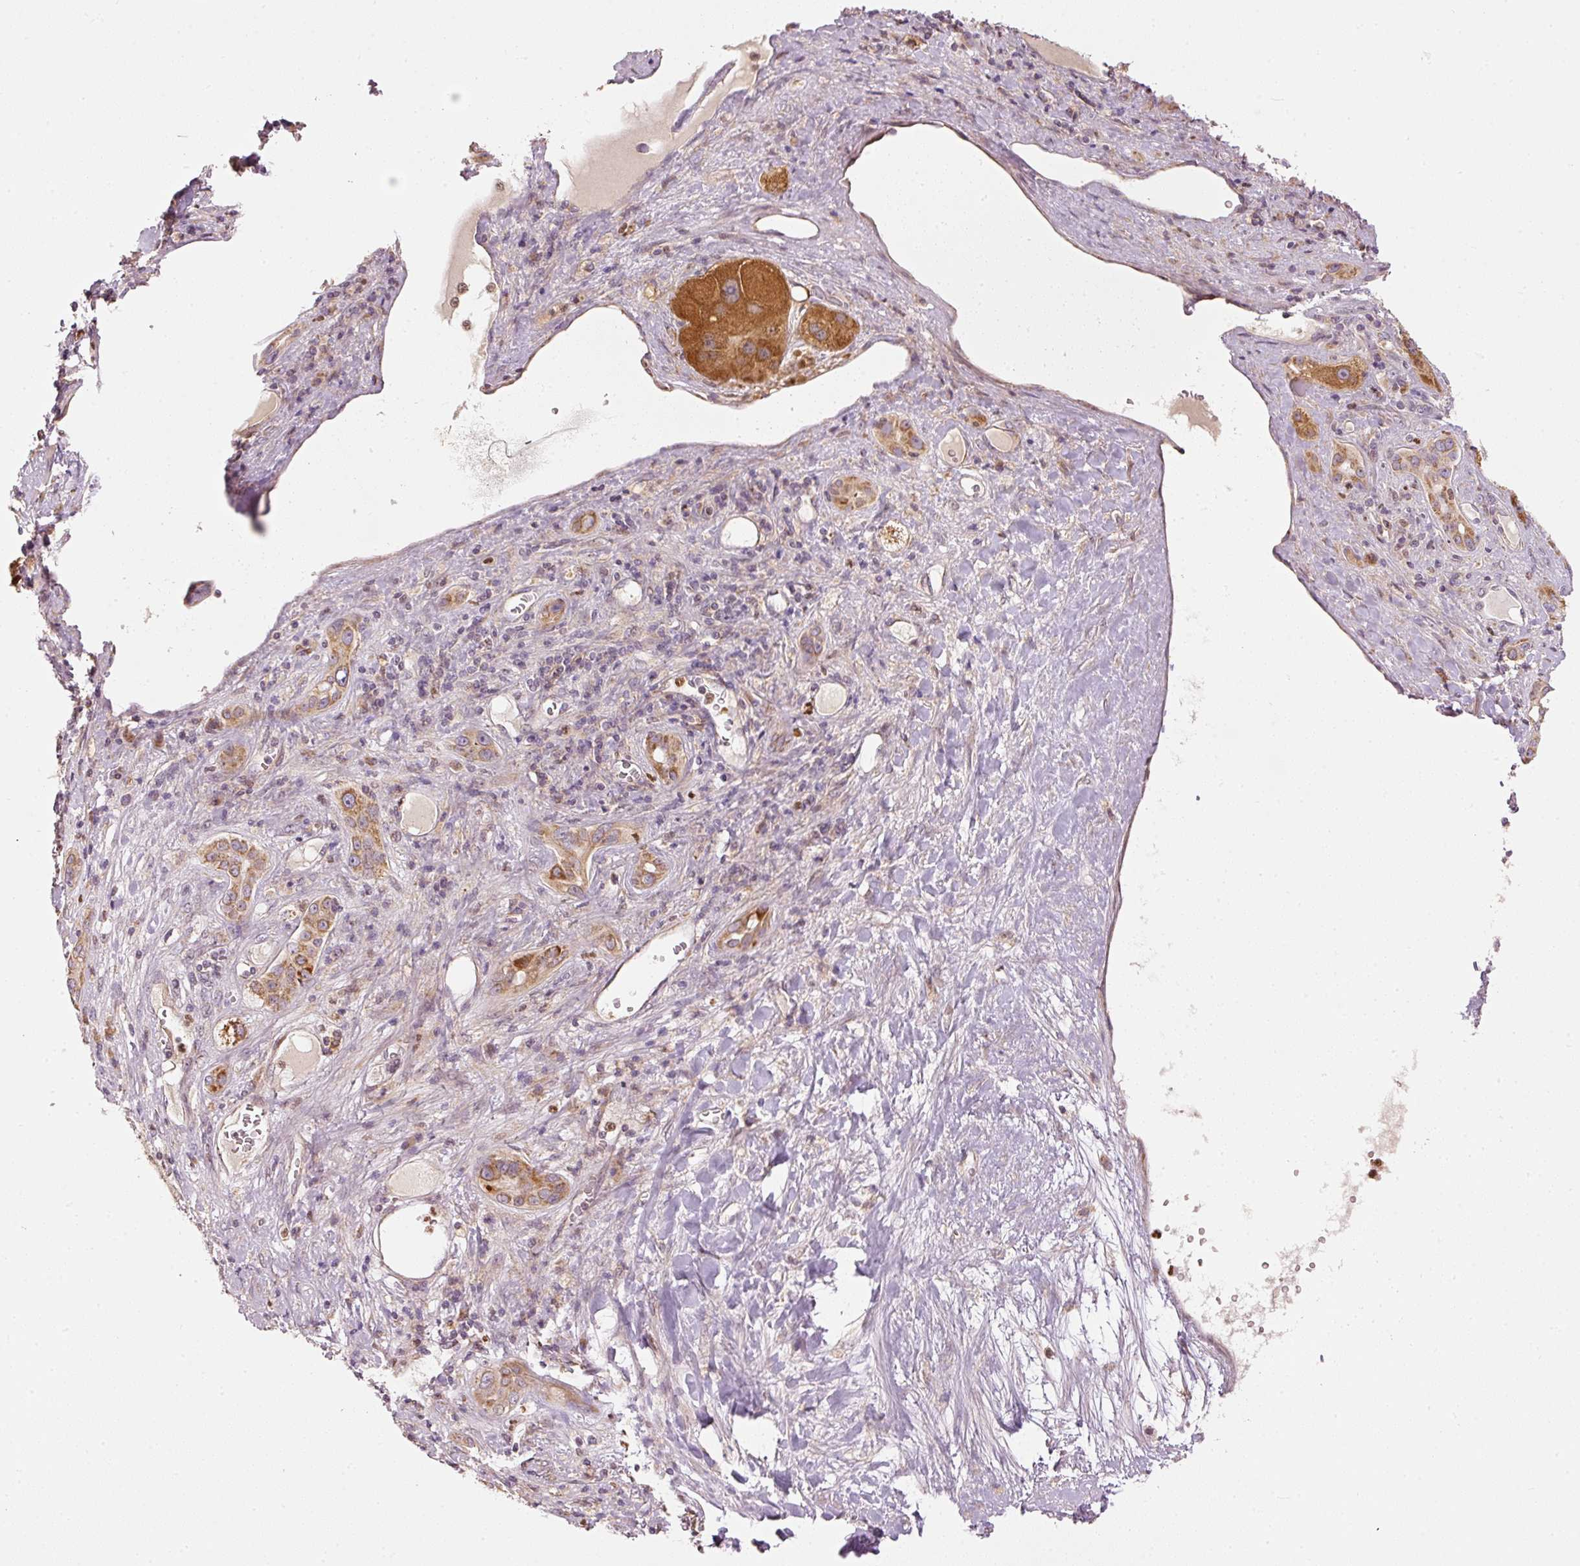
{"staining": {"intensity": "moderate", "quantity": ">75%", "location": "cytoplasmic/membranous"}, "tissue": "liver cancer", "cell_type": "Tumor cells", "image_type": "cancer", "snomed": [{"axis": "morphology", "description": "Carcinoma, Hepatocellular, NOS"}, {"axis": "topography", "description": "Liver"}], "caption": "Liver cancer (hepatocellular carcinoma) stained with DAB (3,3'-diaminobenzidine) IHC displays medium levels of moderate cytoplasmic/membranous positivity in approximately >75% of tumor cells. (brown staining indicates protein expression, while blue staining denotes nuclei).", "gene": "MTHFD1L", "patient": {"sex": "female", "age": 73}}